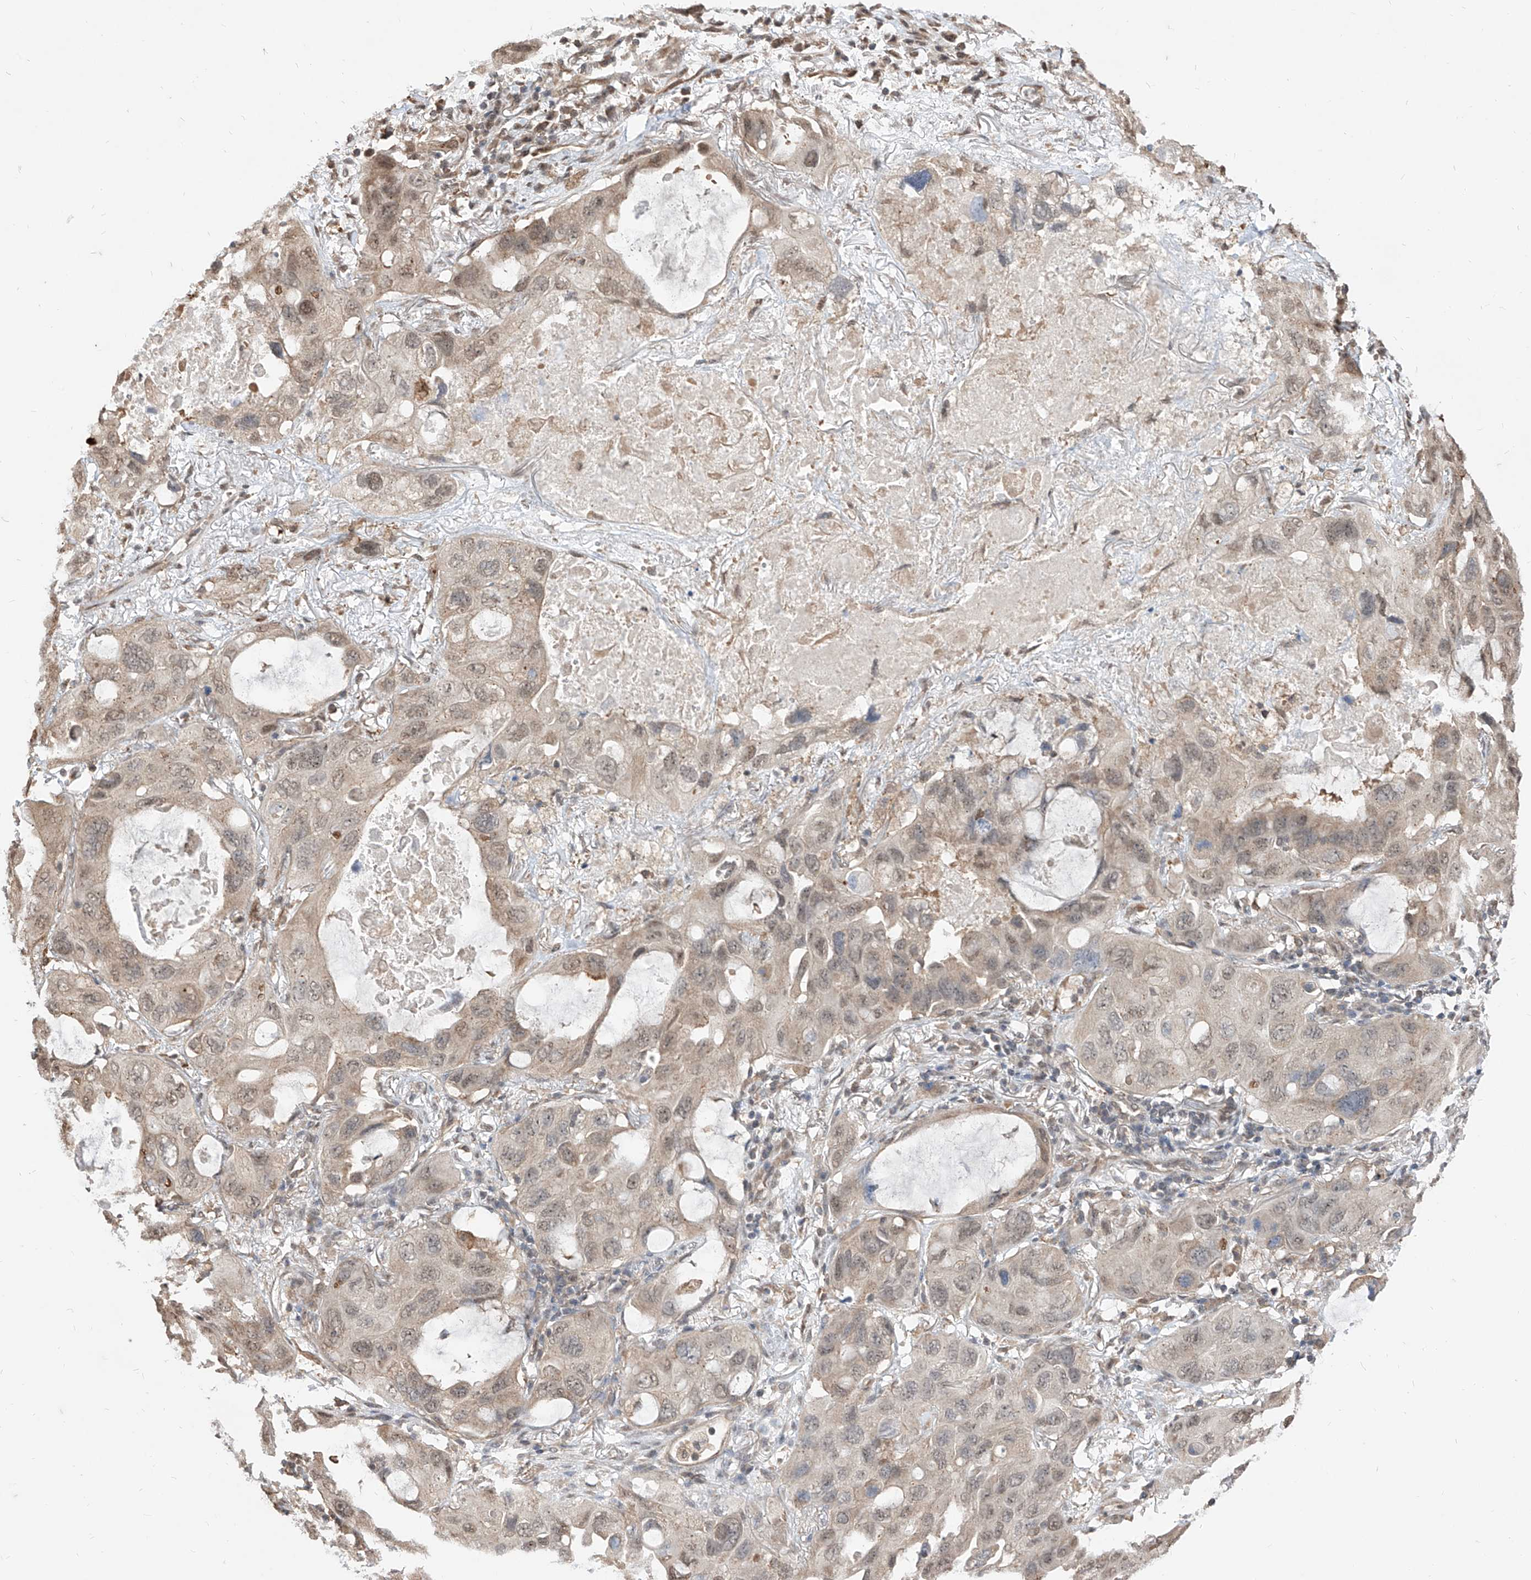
{"staining": {"intensity": "weak", "quantity": "25%-75%", "location": "nuclear"}, "tissue": "lung cancer", "cell_type": "Tumor cells", "image_type": "cancer", "snomed": [{"axis": "morphology", "description": "Squamous cell carcinoma, NOS"}, {"axis": "topography", "description": "Lung"}], "caption": "A photomicrograph of human squamous cell carcinoma (lung) stained for a protein exhibits weak nuclear brown staining in tumor cells.", "gene": "C8orf82", "patient": {"sex": "female", "age": 73}}